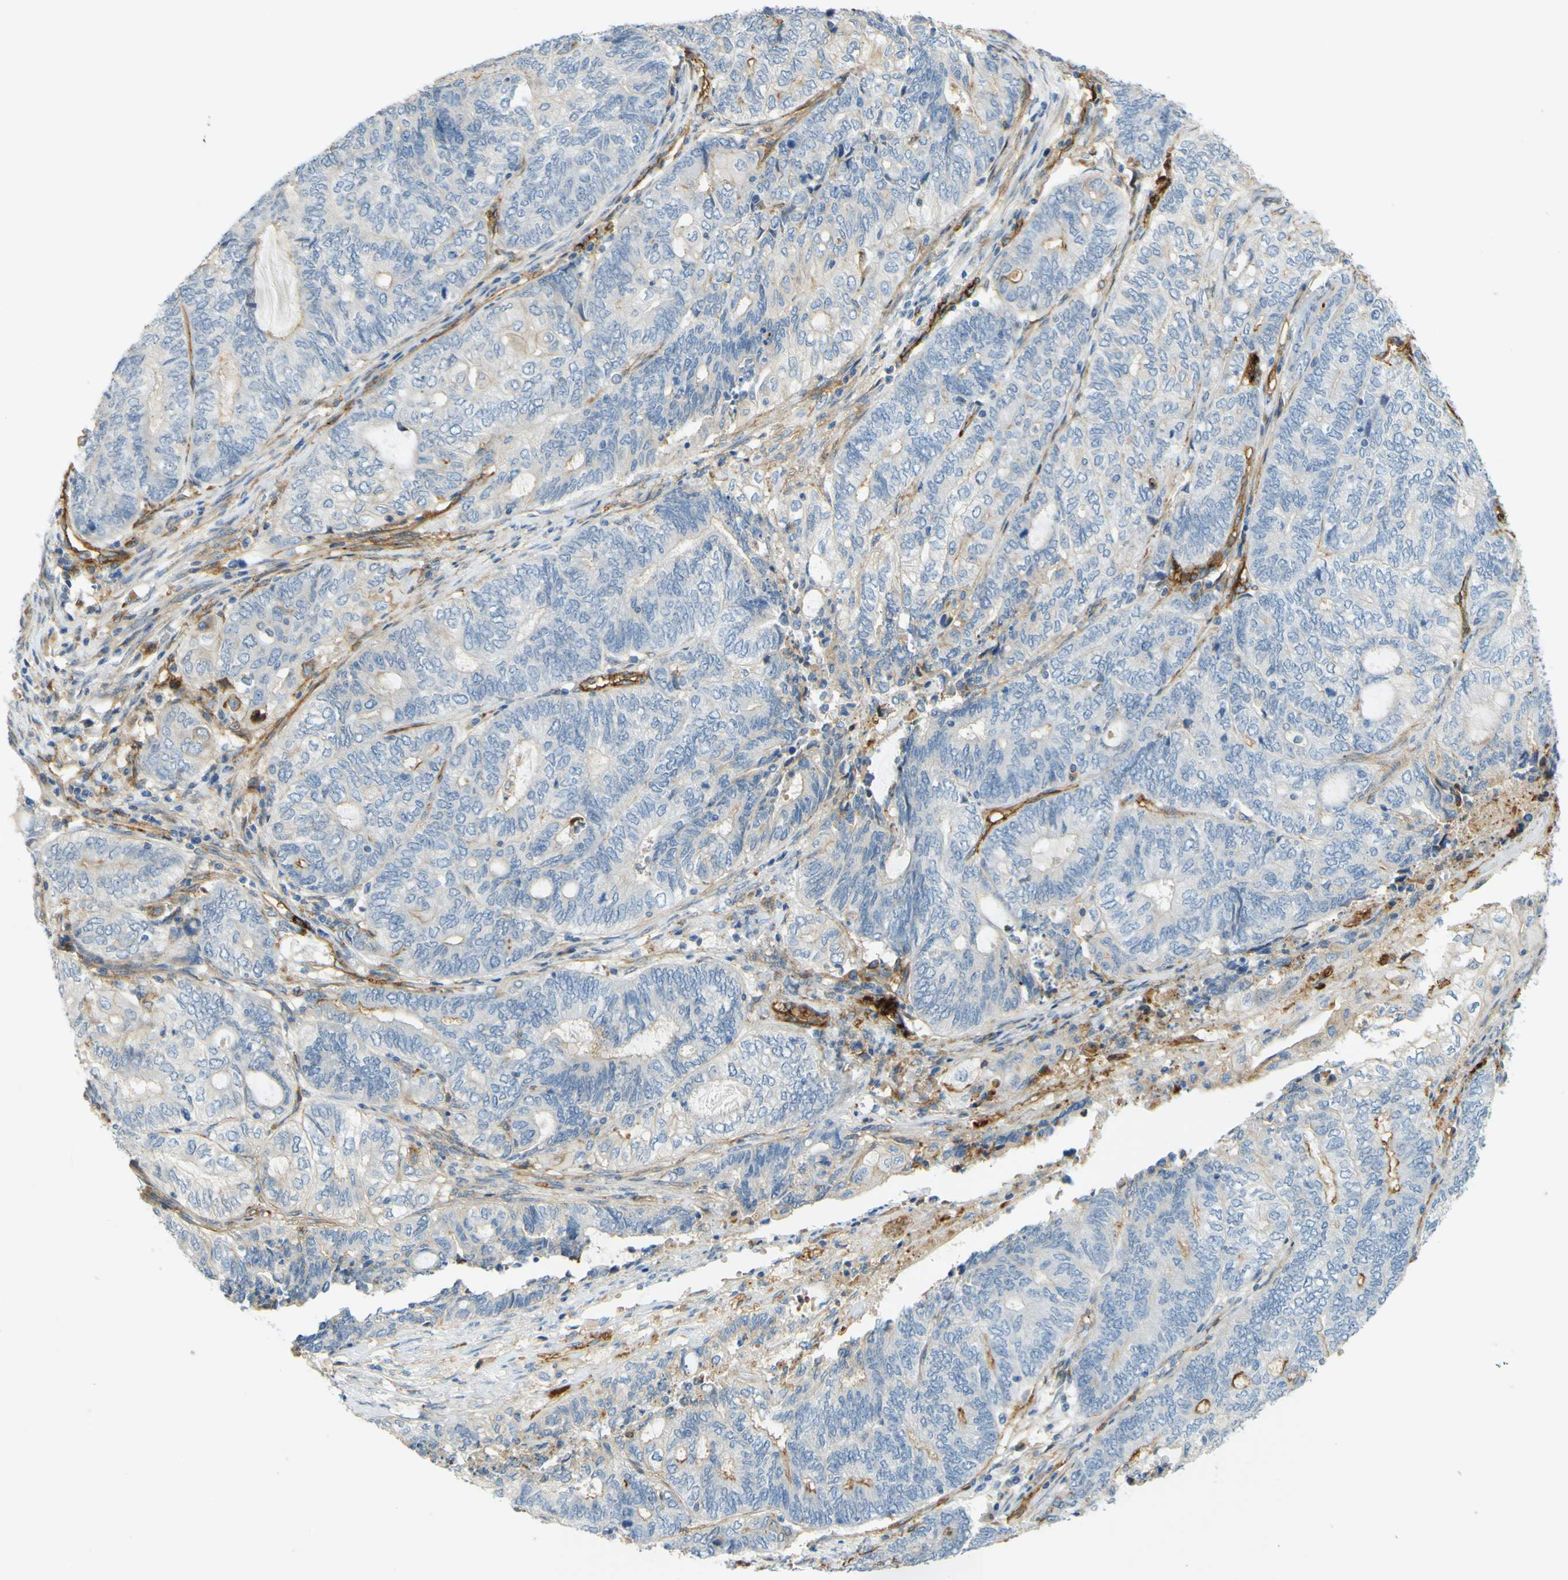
{"staining": {"intensity": "negative", "quantity": "none", "location": "none"}, "tissue": "endometrial cancer", "cell_type": "Tumor cells", "image_type": "cancer", "snomed": [{"axis": "morphology", "description": "Adenocarcinoma, NOS"}, {"axis": "topography", "description": "Uterus"}, {"axis": "topography", "description": "Endometrium"}], "caption": "The IHC image has no significant positivity in tumor cells of adenocarcinoma (endometrial) tissue.", "gene": "PLXDC1", "patient": {"sex": "female", "age": 70}}